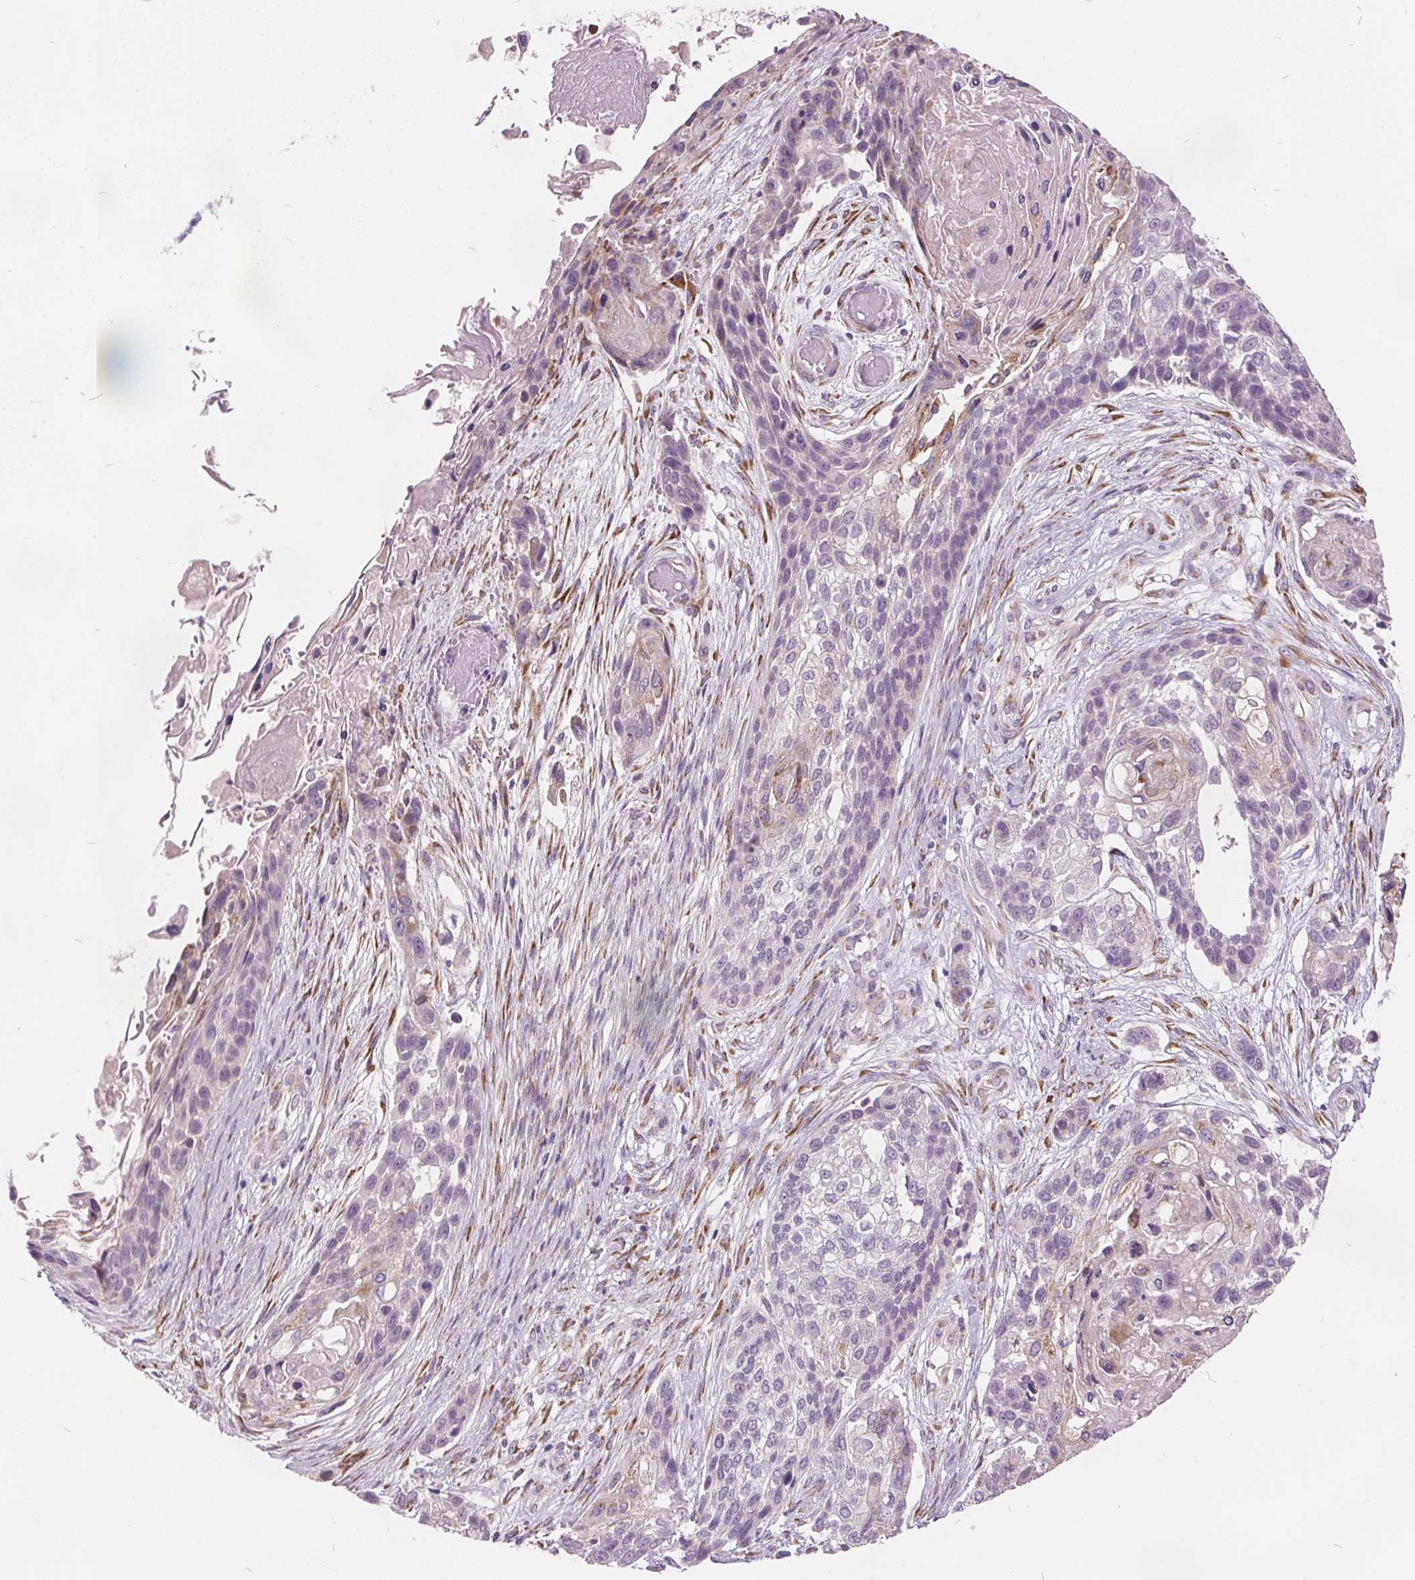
{"staining": {"intensity": "negative", "quantity": "none", "location": "none"}, "tissue": "lung cancer", "cell_type": "Tumor cells", "image_type": "cancer", "snomed": [{"axis": "morphology", "description": "Squamous cell carcinoma, NOS"}, {"axis": "topography", "description": "Lung"}], "caption": "Lung squamous cell carcinoma was stained to show a protein in brown. There is no significant staining in tumor cells.", "gene": "ACOX2", "patient": {"sex": "male", "age": 69}}